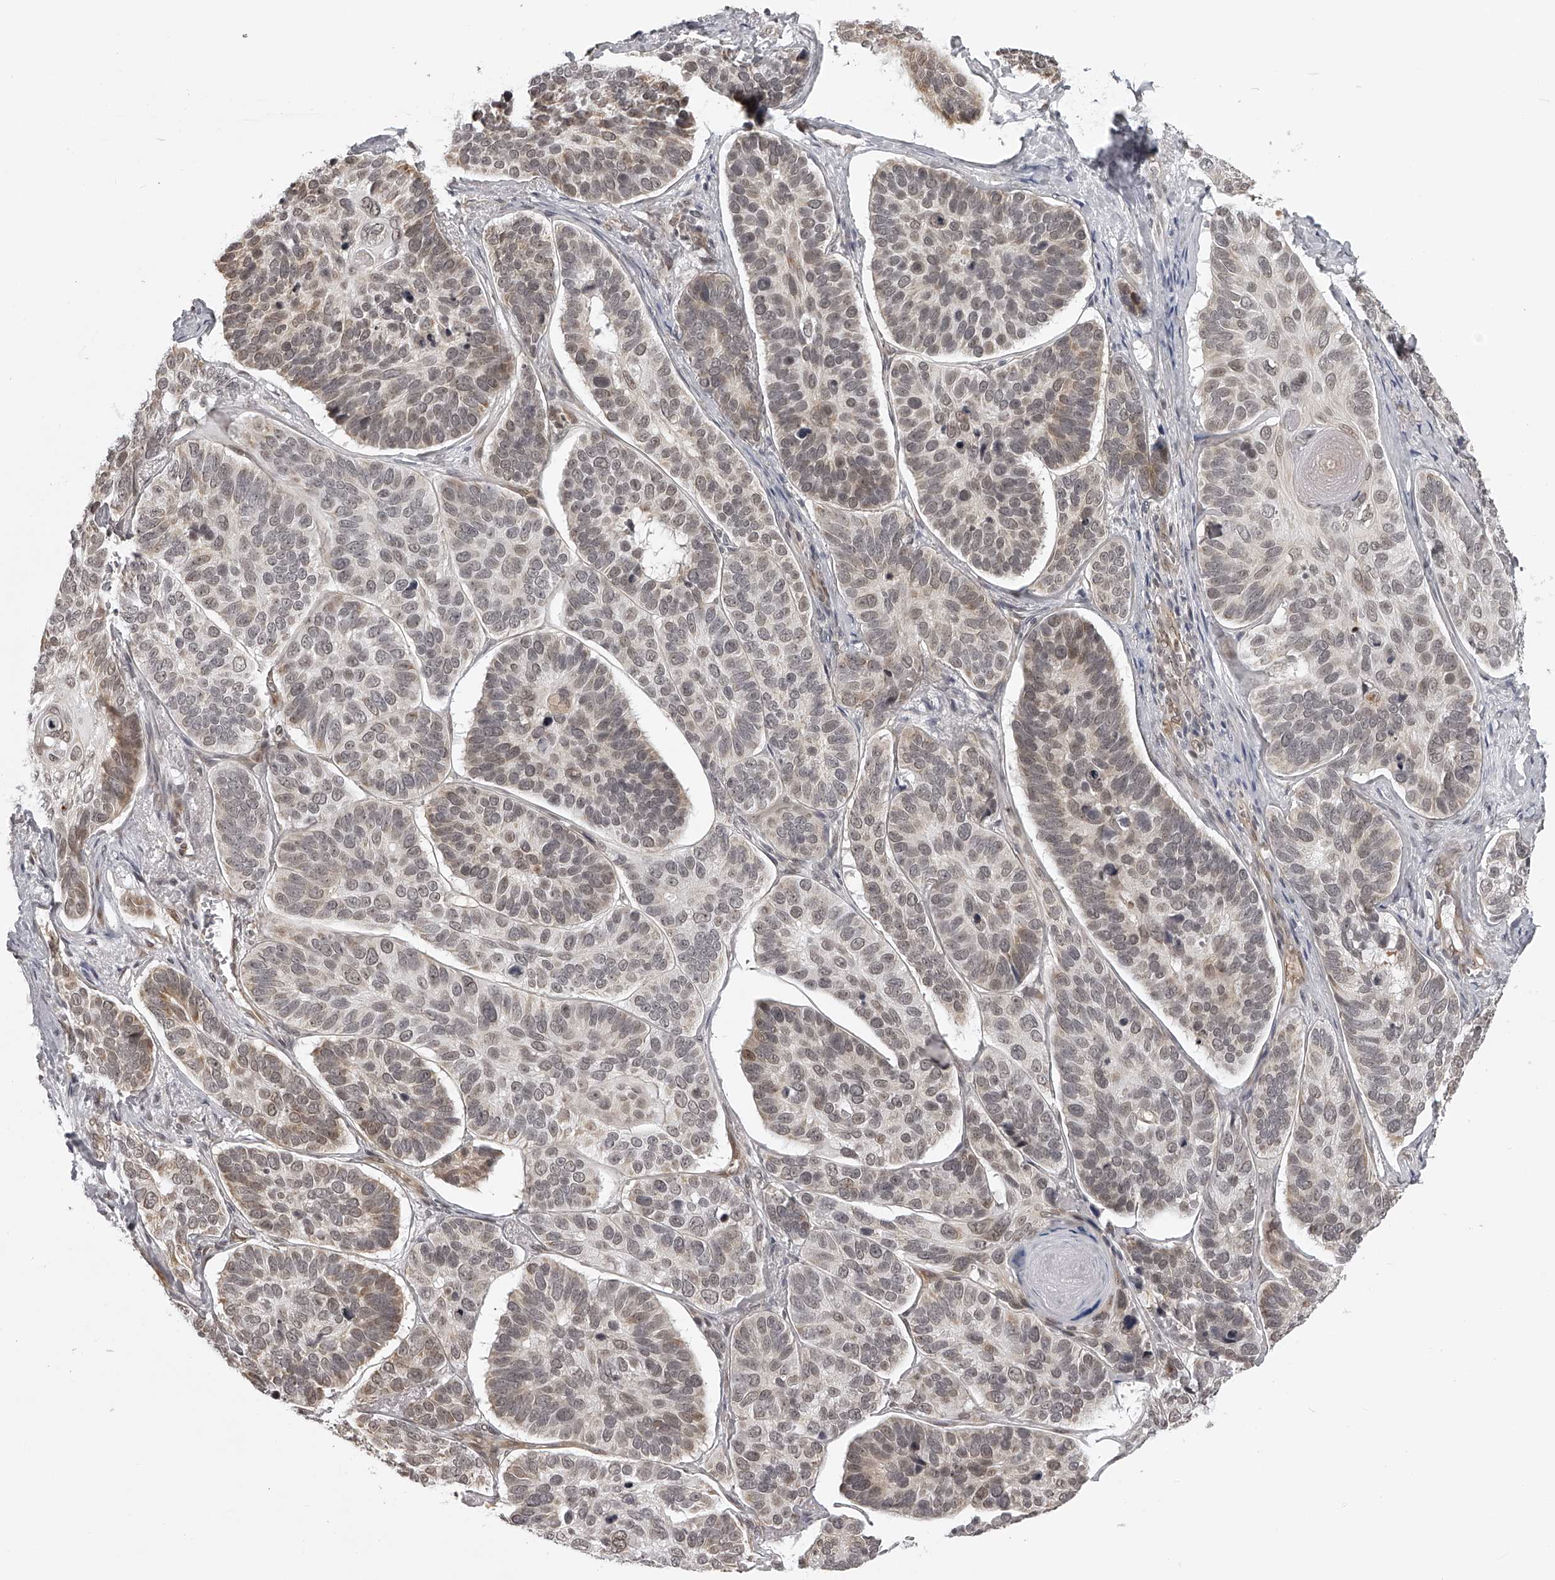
{"staining": {"intensity": "moderate", "quantity": "<25%", "location": "cytoplasmic/membranous"}, "tissue": "skin cancer", "cell_type": "Tumor cells", "image_type": "cancer", "snomed": [{"axis": "morphology", "description": "Basal cell carcinoma"}, {"axis": "topography", "description": "Skin"}], "caption": "Protein staining of skin cancer tissue reveals moderate cytoplasmic/membranous staining in about <25% of tumor cells.", "gene": "ODF2L", "patient": {"sex": "male", "age": 62}}